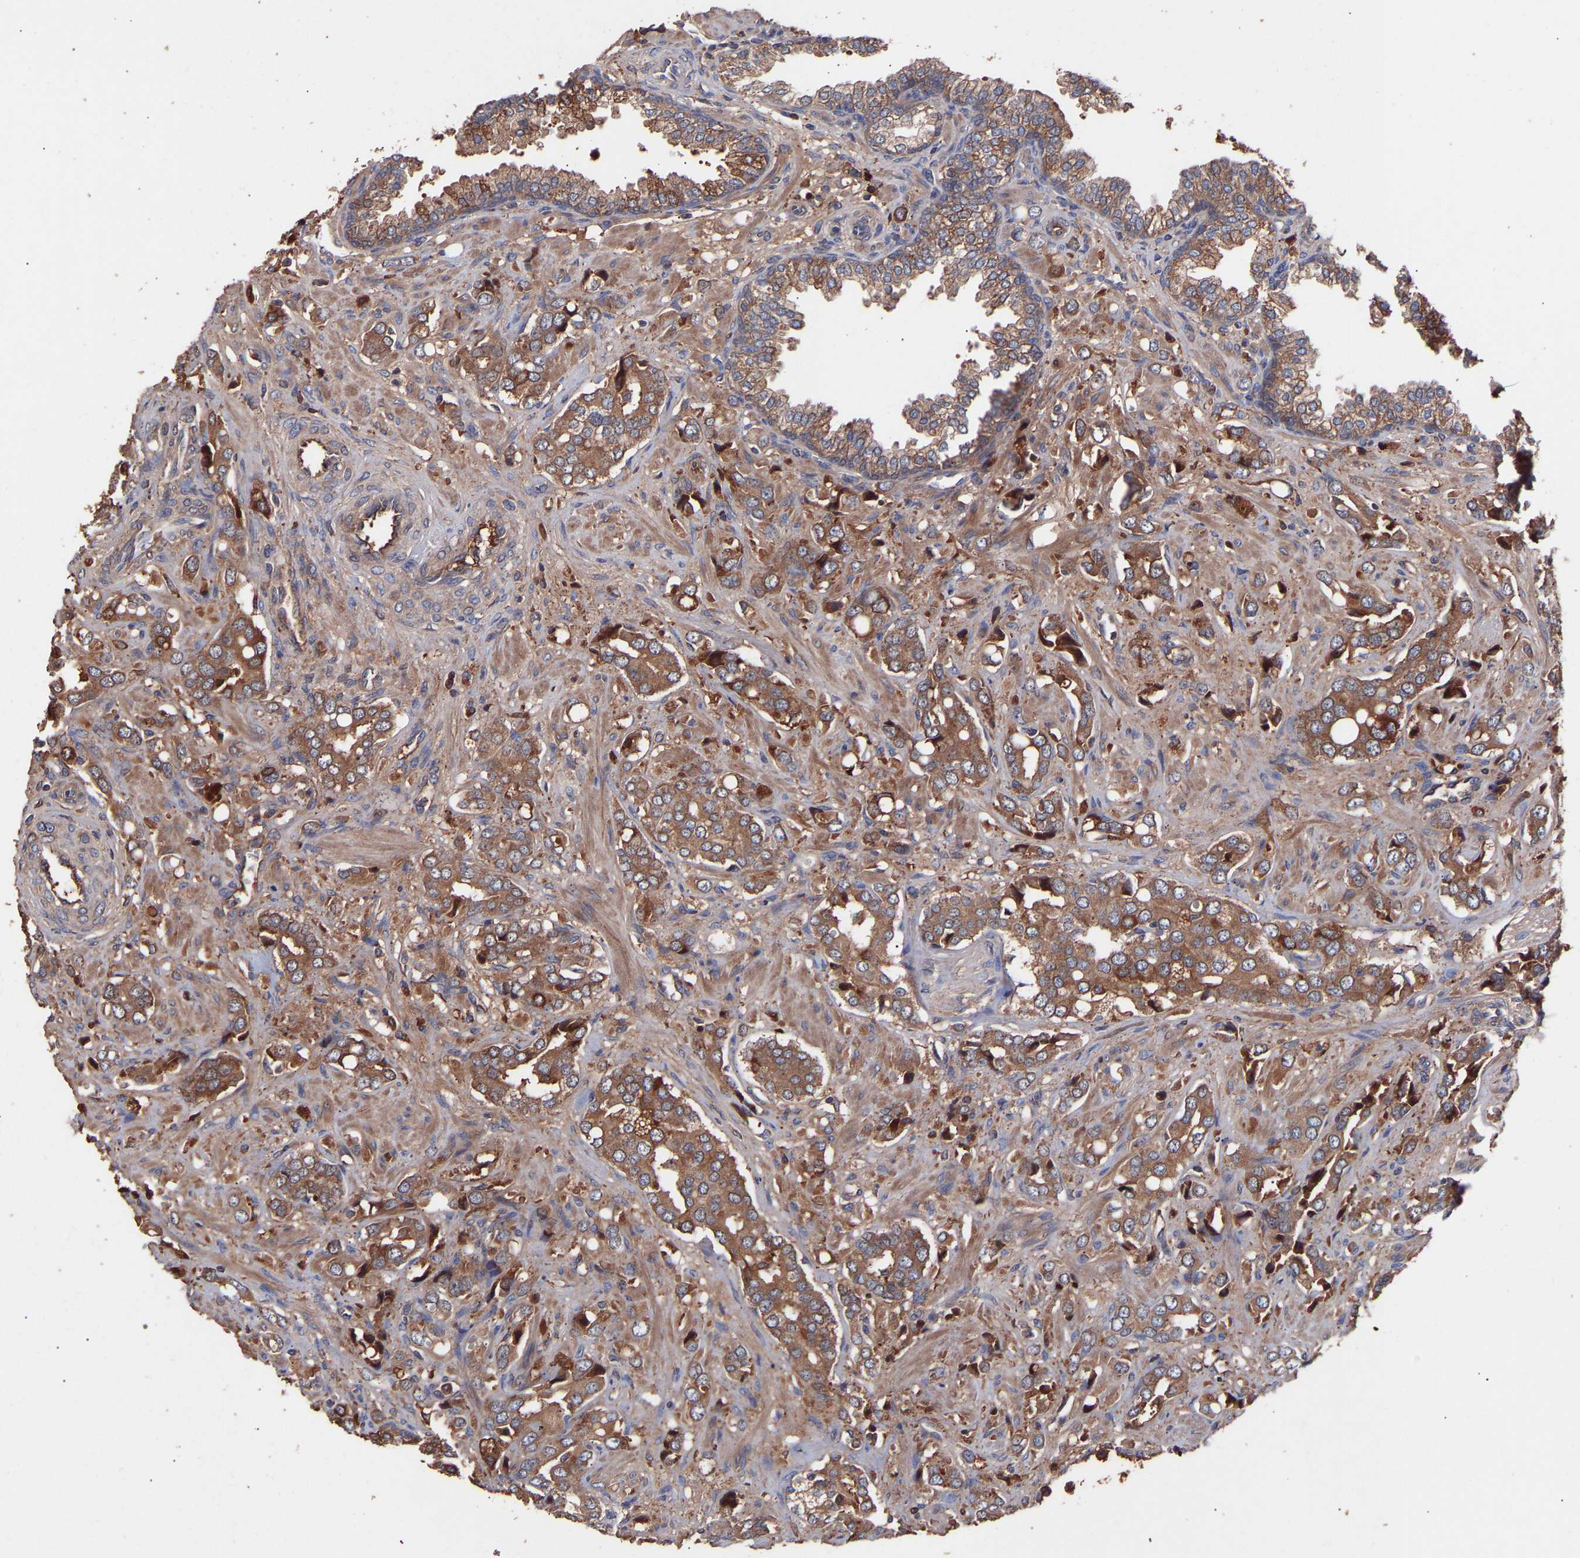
{"staining": {"intensity": "moderate", "quantity": ">75%", "location": "cytoplasmic/membranous"}, "tissue": "prostate cancer", "cell_type": "Tumor cells", "image_type": "cancer", "snomed": [{"axis": "morphology", "description": "Adenocarcinoma, High grade"}, {"axis": "topography", "description": "Prostate"}], "caption": "A photomicrograph showing moderate cytoplasmic/membranous expression in about >75% of tumor cells in prostate cancer (adenocarcinoma (high-grade)), as visualized by brown immunohistochemical staining.", "gene": "TMEM268", "patient": {"sex": "male", "age": 52}}